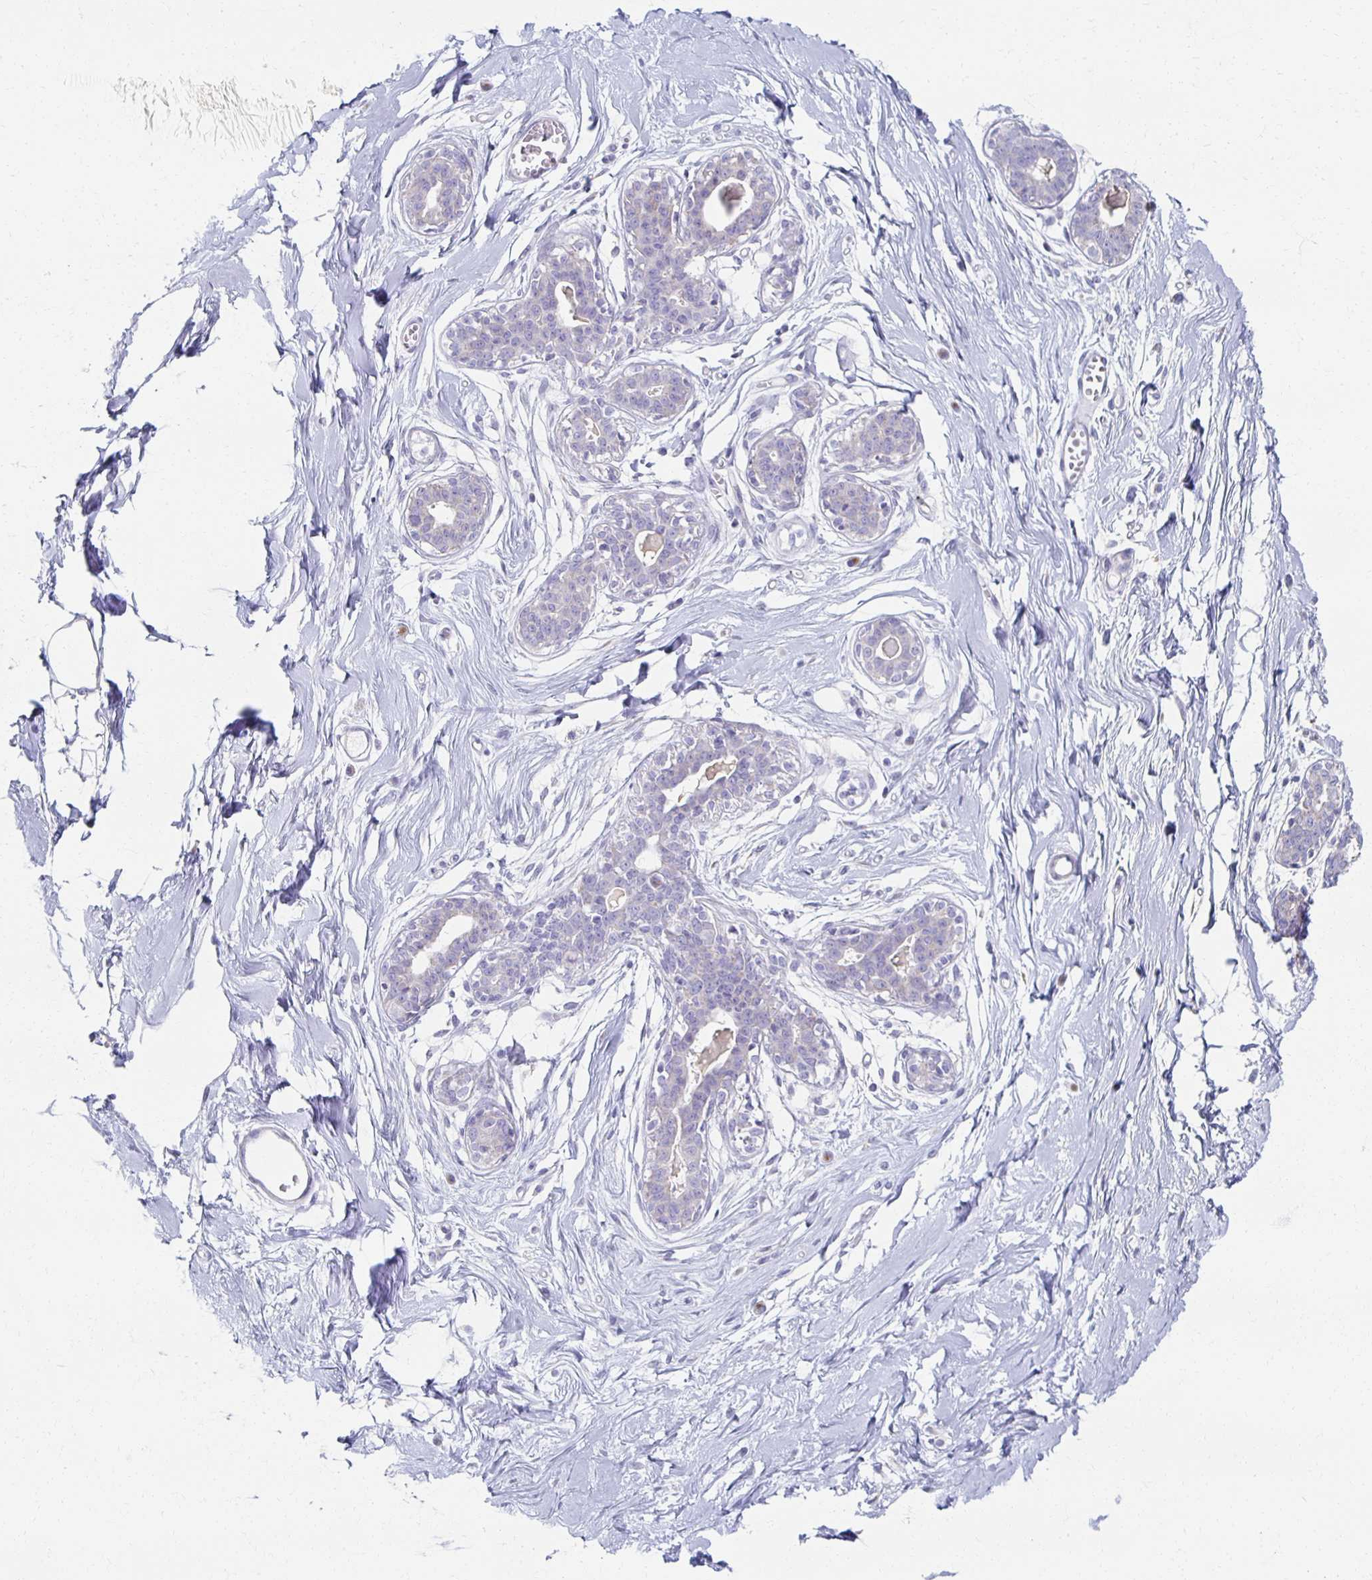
{"staining": {"intensity": "negative", "quantity": "none", "location": "none"}, "tissue": "breast", "cell_type": "Adipocytes", "image_type": "normal", "snomed": [{"axis": "morphology", "description": "Normal tissue, NOS"}, {"axis": "topography", "description": "Breast"}], "caption": "Human breast stained for a protein using IHC shows no expression in adipocytes.", "gene": "TEX44", "patient": {"sex": "female", "age": 45}}